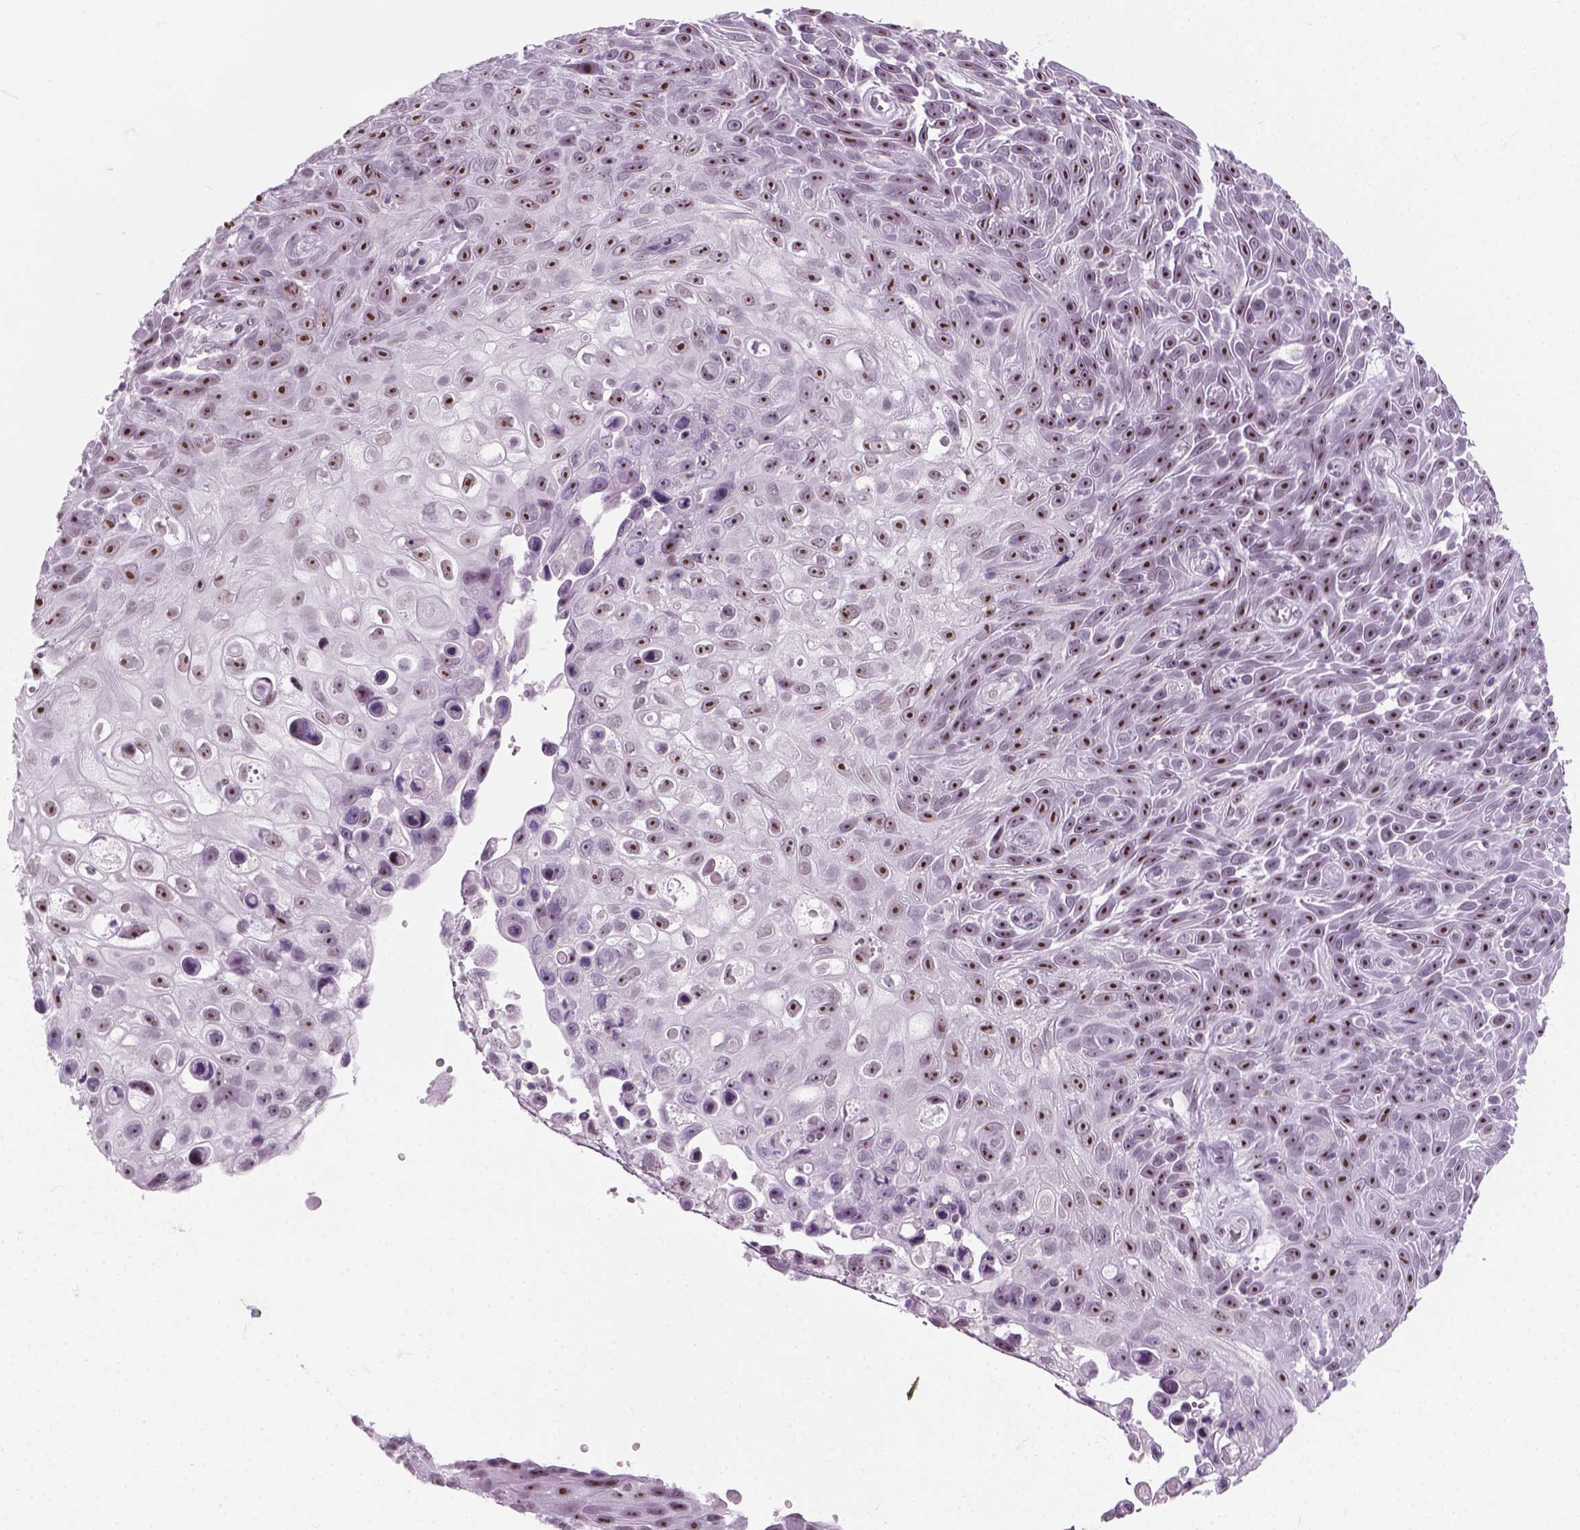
{"staining": {"intensity": "strong", "quantity": ">75%", "location": "nuclear"}, "tissue": "skin cancer", "cell_type": "Tumor cells", "image_type": "cancer", "snomed": [{"axis": "morphology", "description": "Squamous cell carcinoma, NOS"}, {"axis": "topography", "description": "Skin"}], "caption": "A brown stain labels strong nuclear positivity of a protein in human skin squamous cell carcinoma tumor cells.", "gene": "ZNF865", "patient": {"sex": "male", "age": 82}}